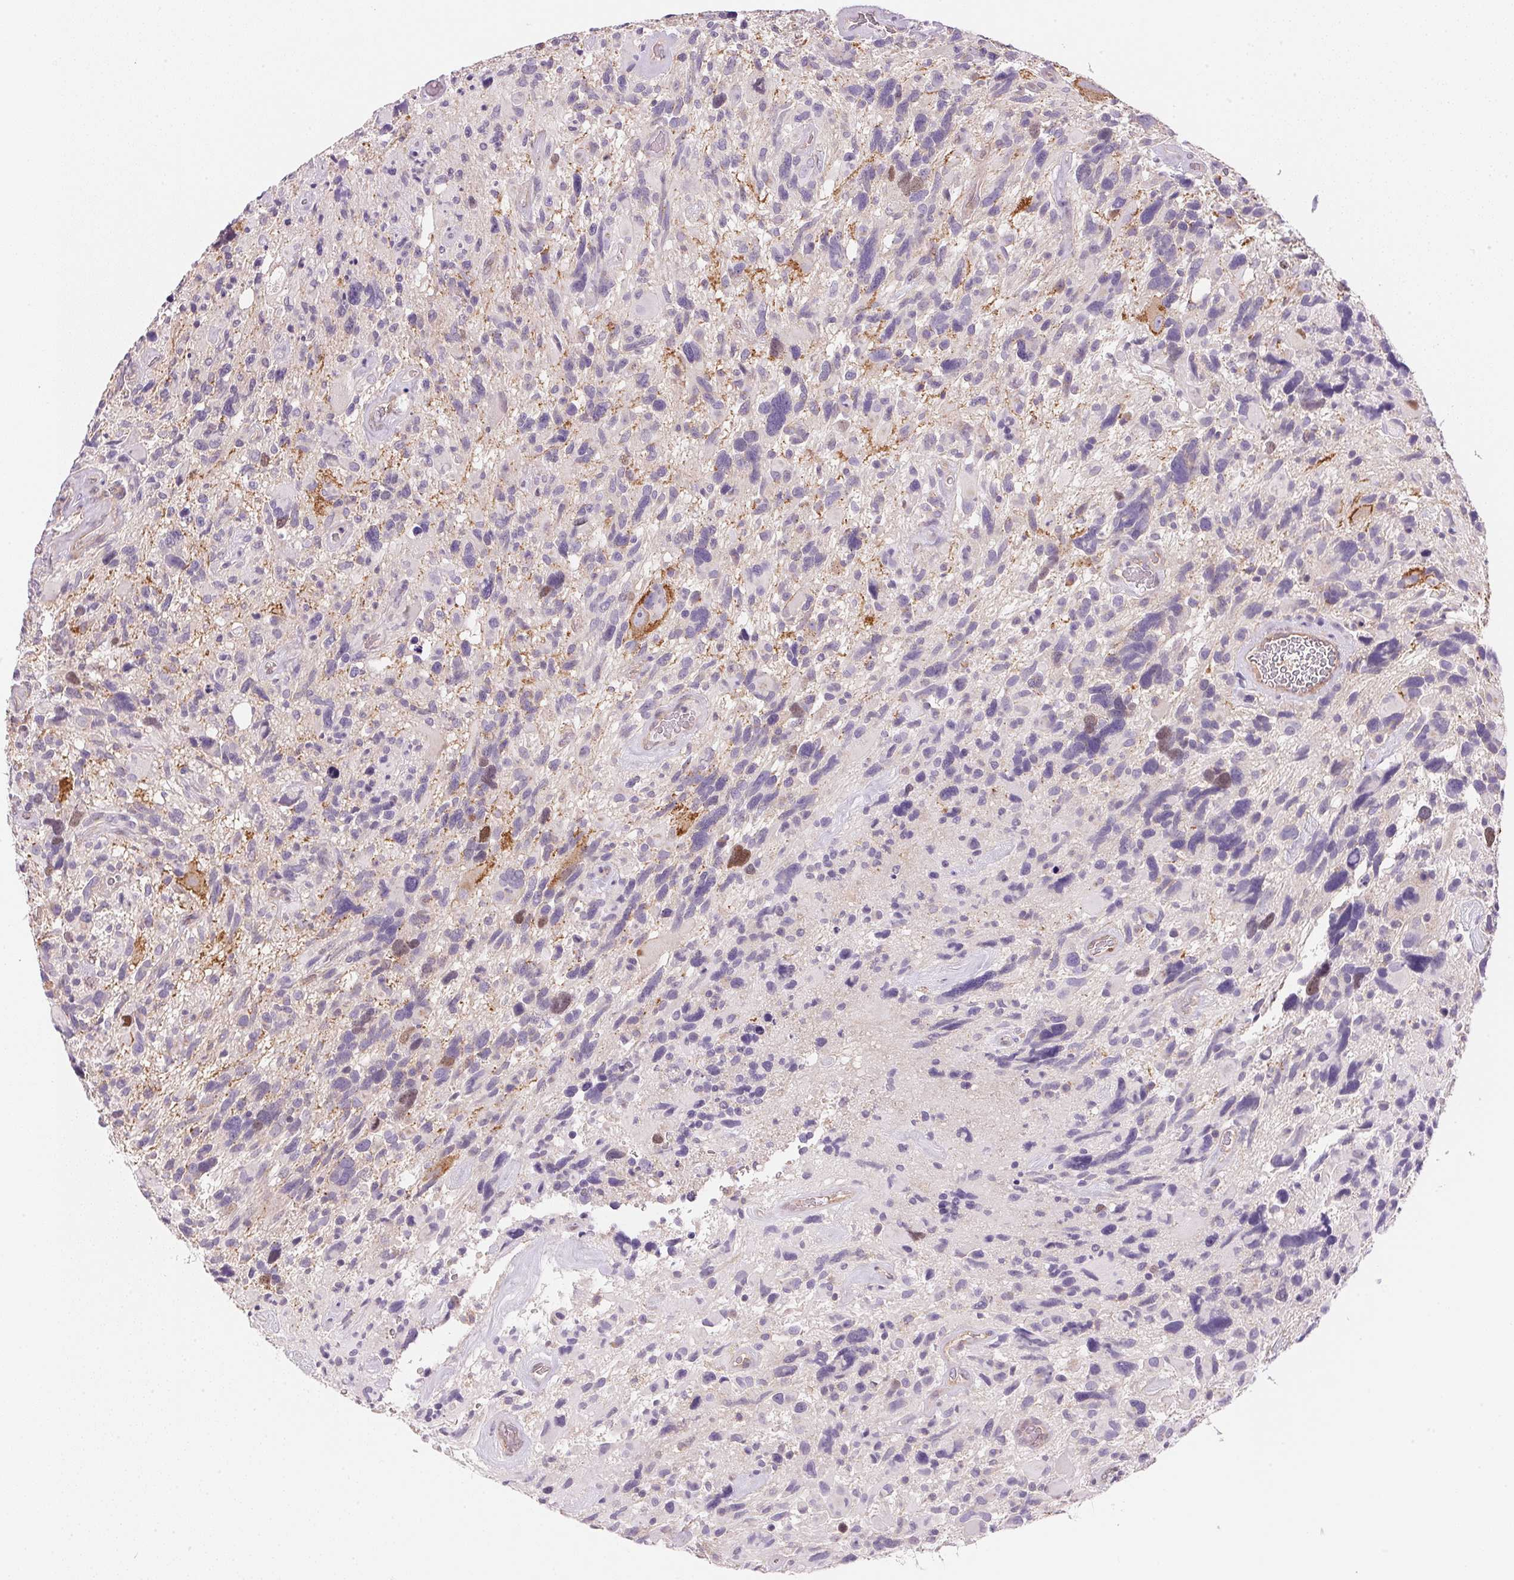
{"staining": {"intensity": "negative", "quantity": "none", "location": "none"}, "tissue": "glioma", "cell_type": "Tumor cells", "image_type": "cancer", "snomed": [{"axis": "morphology", "description": "Glioma, malignant, High grade"}, {"axis": "topography", "description": "Brain"}], "caption": "Immunohistochemical staining of human glioma reveals no significant positivity in tumor cells.", "gene": "SMTN", "patient": {"sex": "male", "age": 49}}